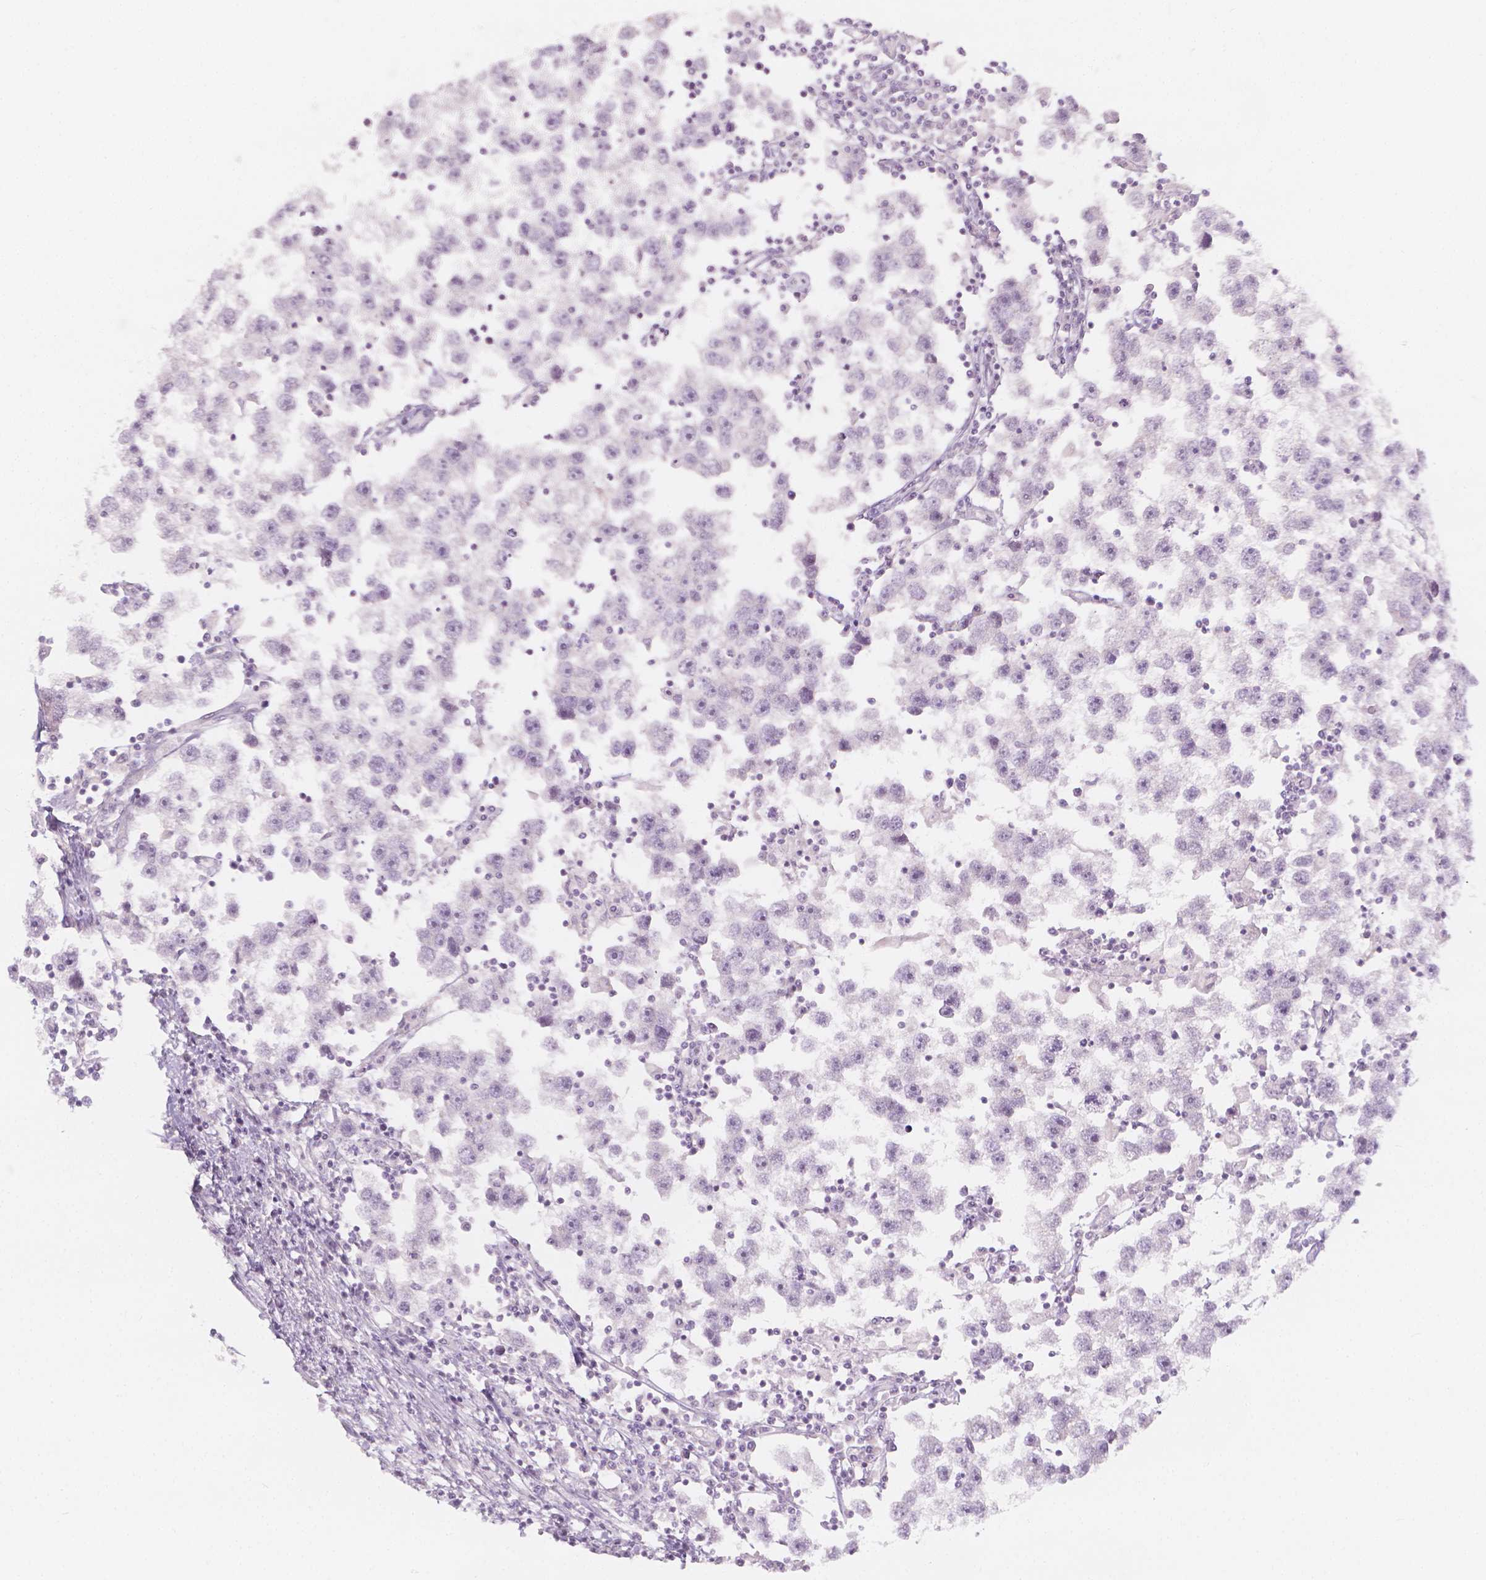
{"staining": {"intensity": "negative", "quantity": "none", "location": "none"}, "tissue": "testis cancer", "cell_type": "Tumor cells", "image_type": "cancer", "snomed": [{"axis": "morphology", "description": "Seminoma, NOS"}, {"axis": "topography", "description": "Testis"}], "caption": "The IHC histopathology image has no significant positivity in tumor cells of testis seminoma tissue.", "gene": "RBFOX1", "patient": {"sex": "male", "age": 30}}